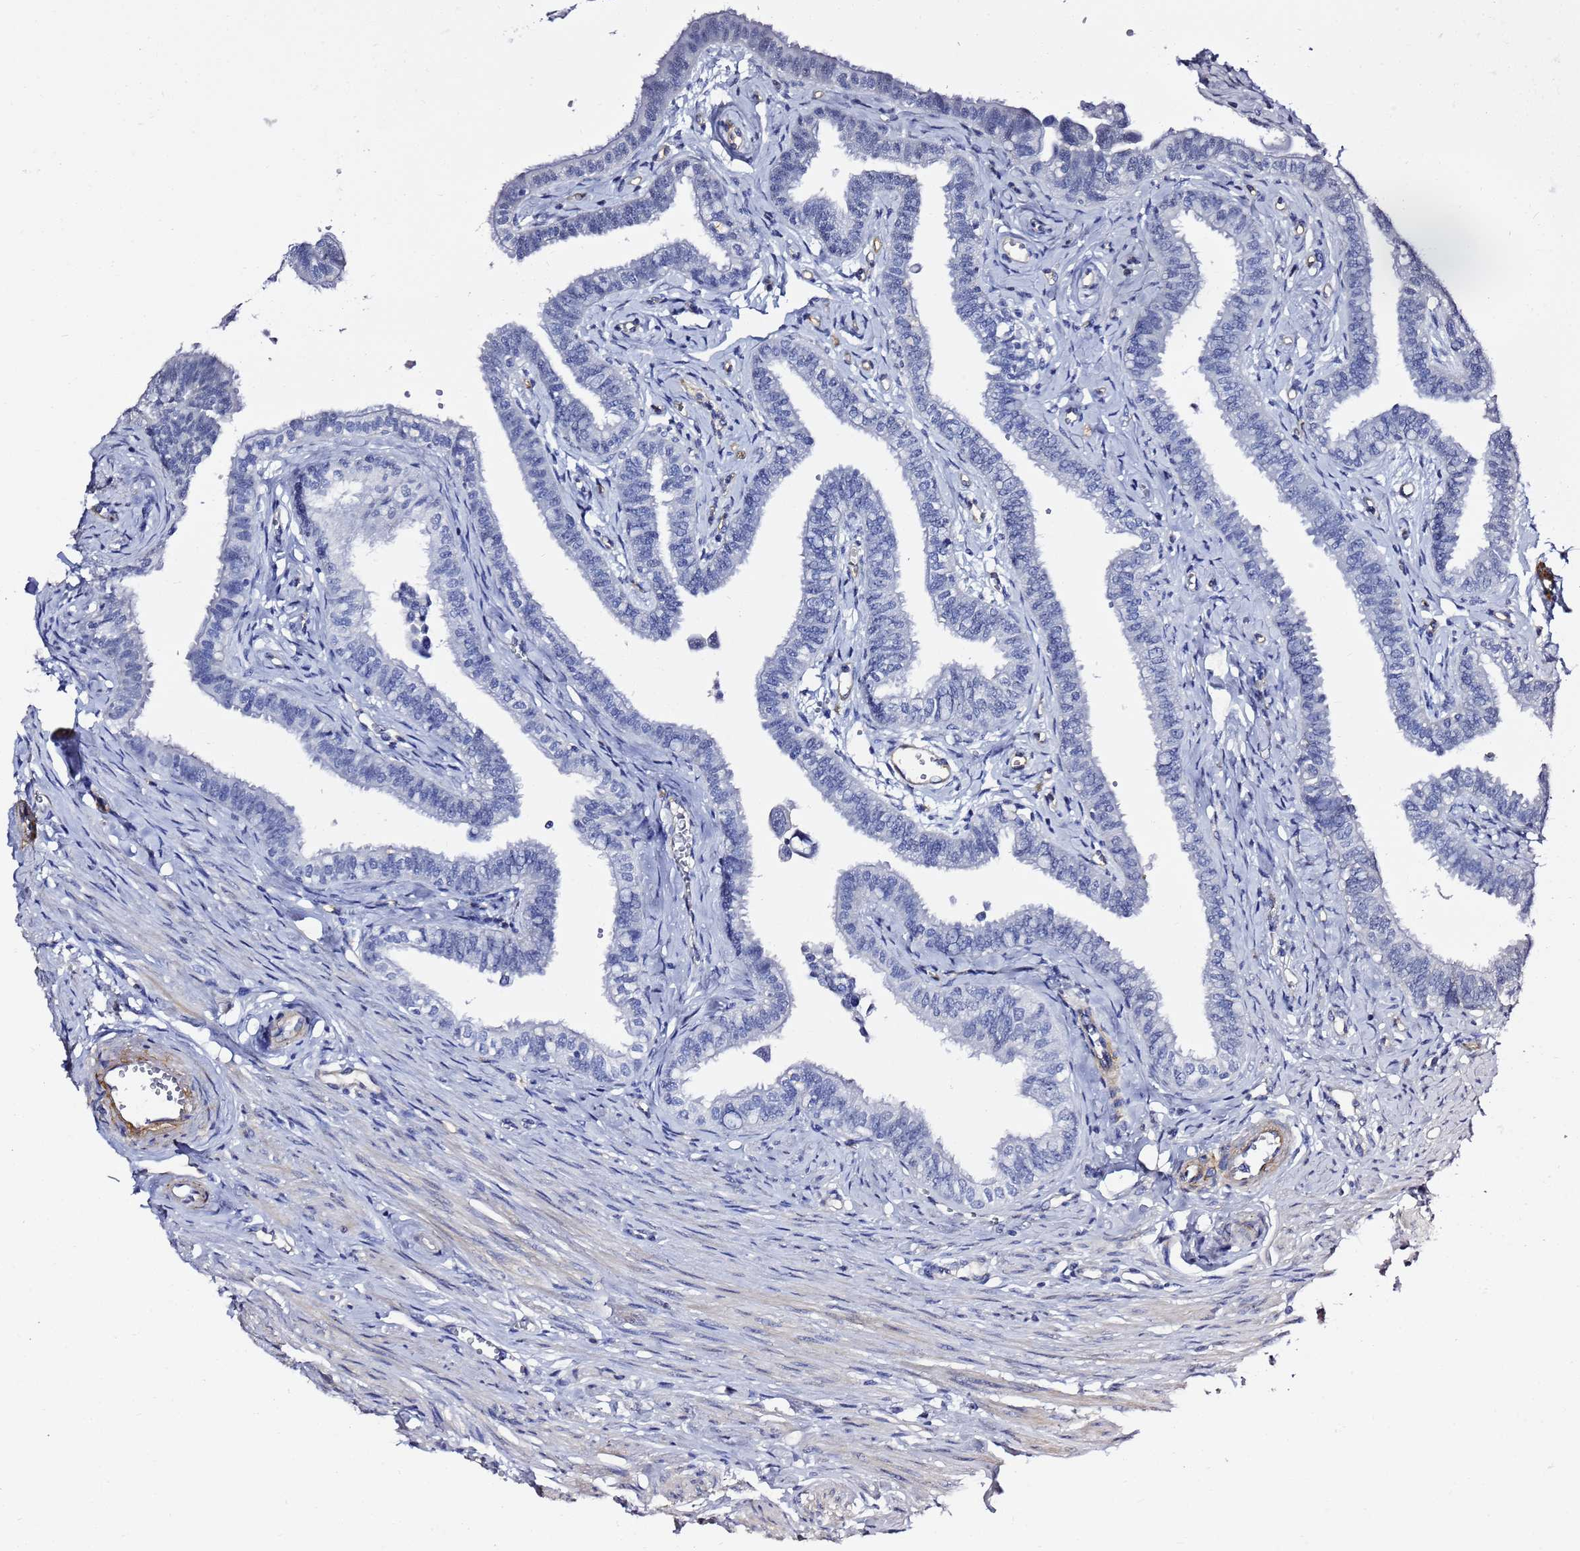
{"staining": {"intensity": "negative", "quantity": "none", "location": "none"}, "tissue": "fallopian tube", "cell_type": "Glandular cells", "image_type": "normal", "snomed": [{"axis": "morphology", "description": "Normal tissue, NOS"}, {"axis": "morphology", "description": "Carcinoma, NOS"}, {"axis": "topography", "description": "Fallopian tube"}, {"axis": "topography", "description": "Ovary"}], "caption": "A histopathology image of fallopian tube stained for a protein reveals no brown staining in glandular cells.", "gene": "DEFB104A", "patient": {"sex": "female", "age": 59}}